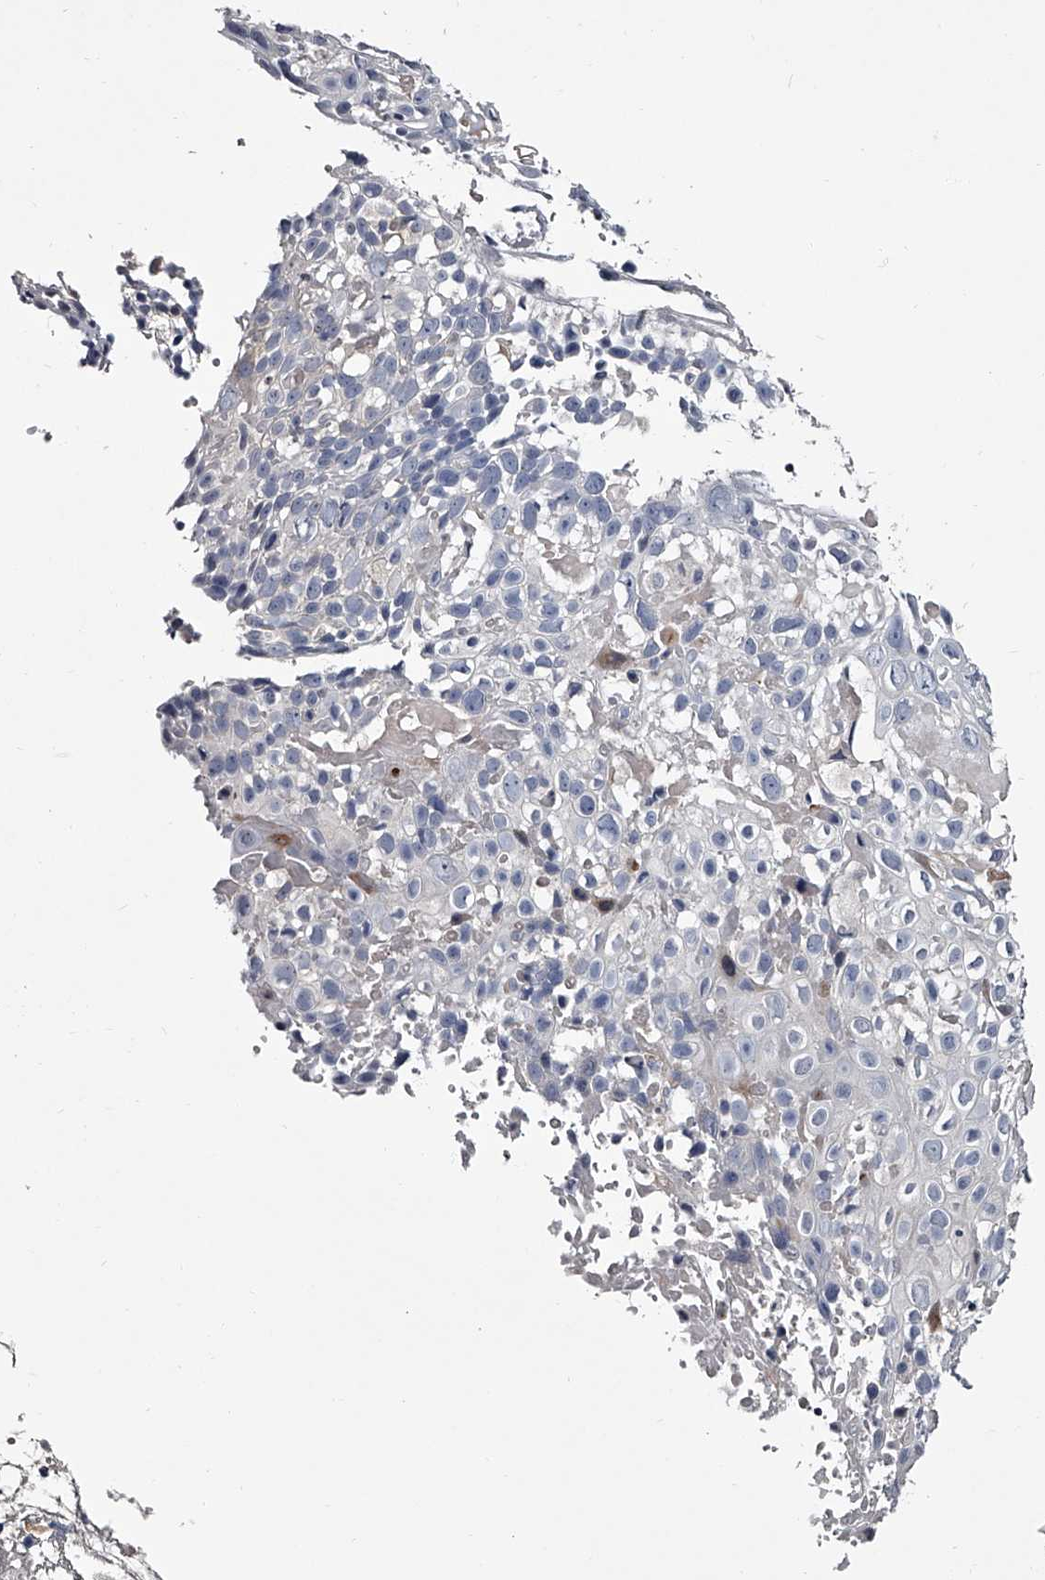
{"staining": {"intensity": "weak", "quantity": "<25%", "location": "cytoplasmic/membranous"}, "tissue": "cervical cancer", "cell_type": "Tumor cells", "image_type": "cancer", "snomed": [{"axis": "morphology", "description": "Squamous cell carcinoma, NOS"}, {"axis": "topography", "description": "Cervix"}], "caption": "This is an IHC histopathology image of human squamous cell carcinoma (cervical). There is no expression in tumor cells.", "gene": "GAPVD1", "patient": {"sex": "female", "age": 74}}